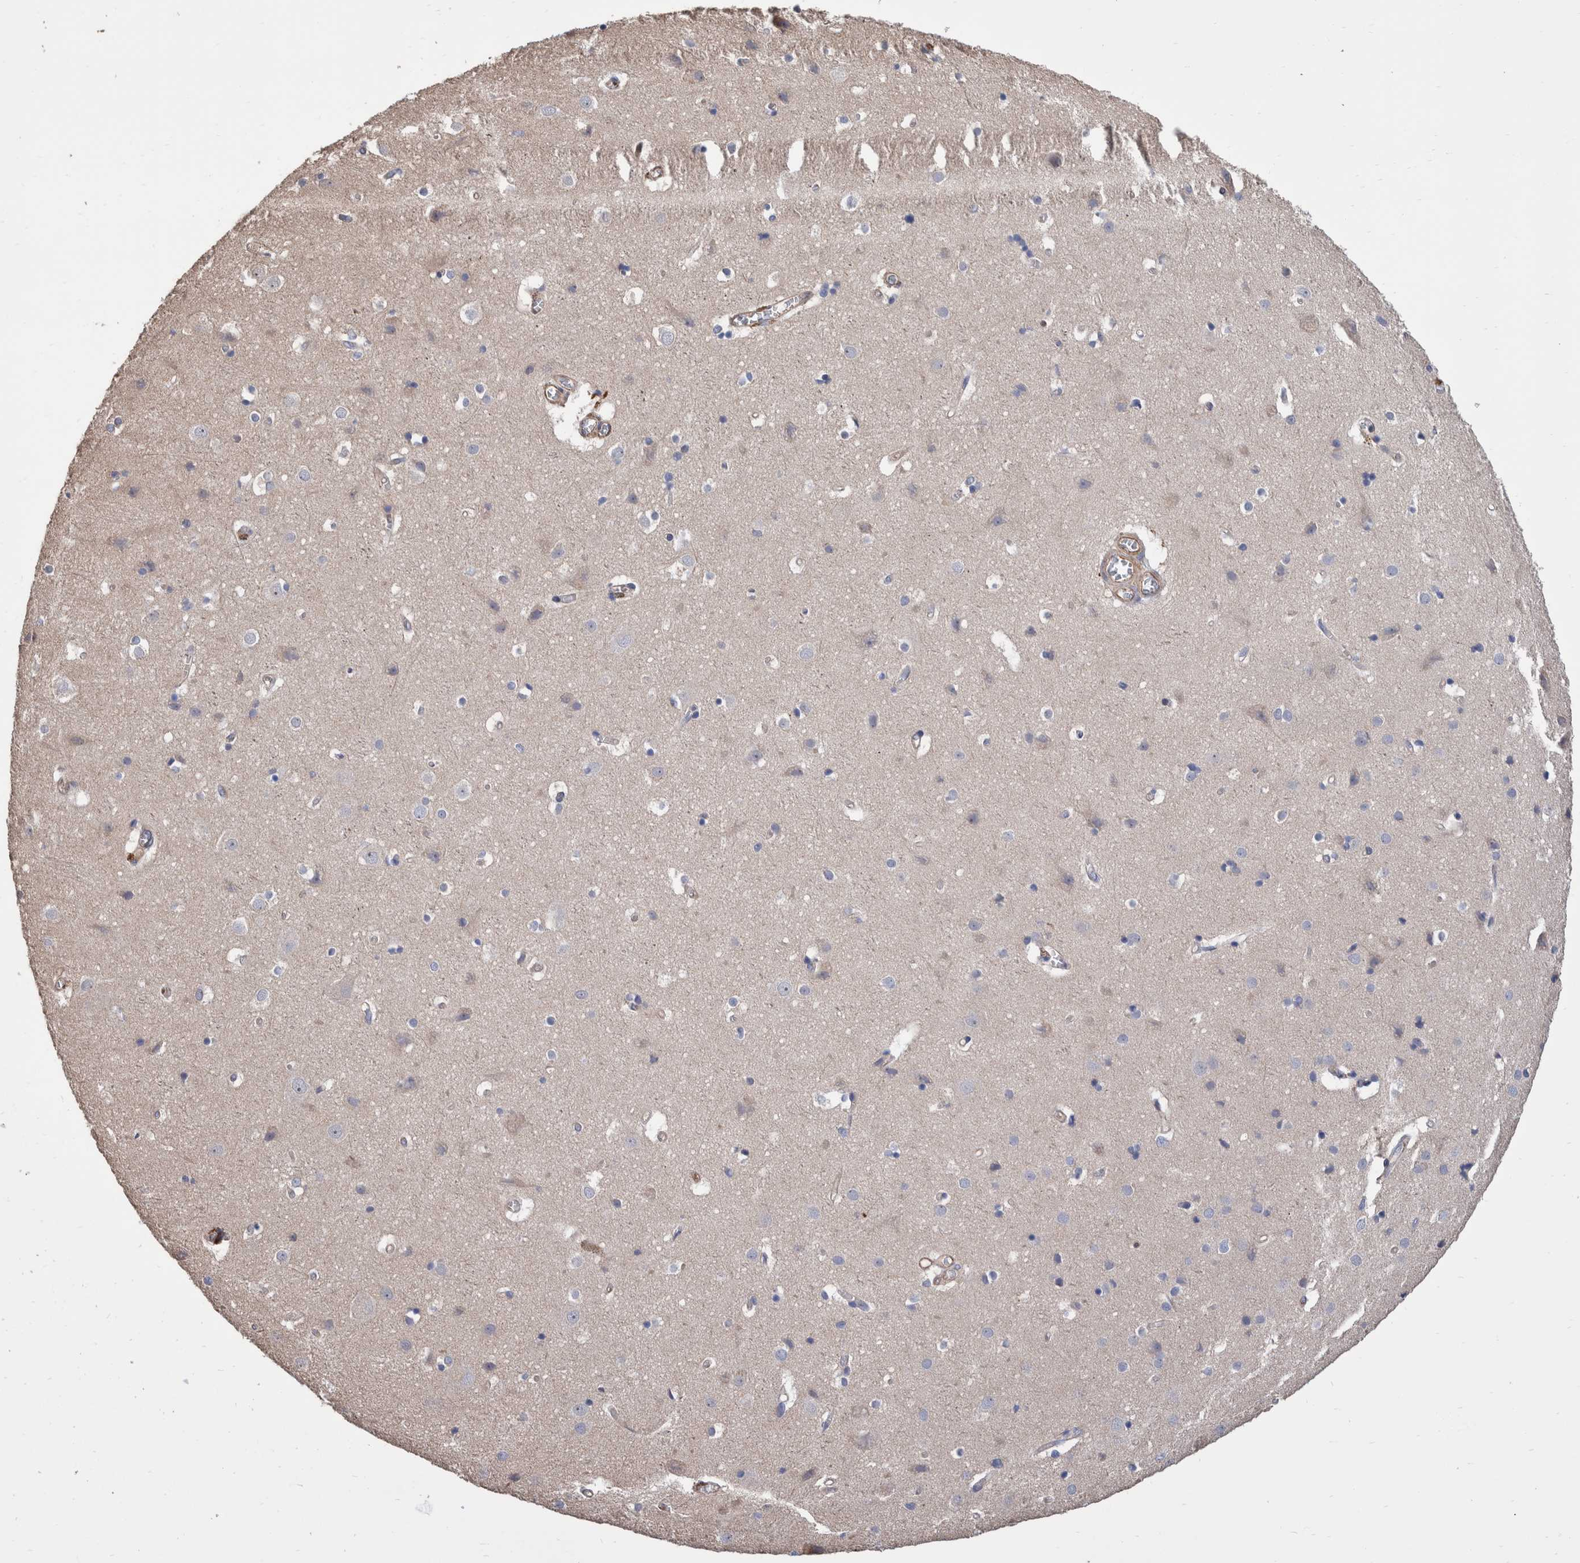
{"staining": {"intensity": "weak", "quantity": ">75%", "location": "cytoplasmic/membranous"}, "tissue": "cerebral cortex", "cell_type": "Endothelial cells", "image_type": "normal", "snomed": [{"axis": "morphology", "description": "Normal tissue, NOS"}, {"axis": "topography", "description": "Cerebral cortex"}], "caption": "Protein expression analysis of normal human cerebral cortex reveals weak cytoplasmic/membranous expression in approximately >75% of endothelial cells. (IHC, brightfield microscopy, high magnification).", "gene": "SLC45A4", "patient": {"sex": "male", "age": 54}}